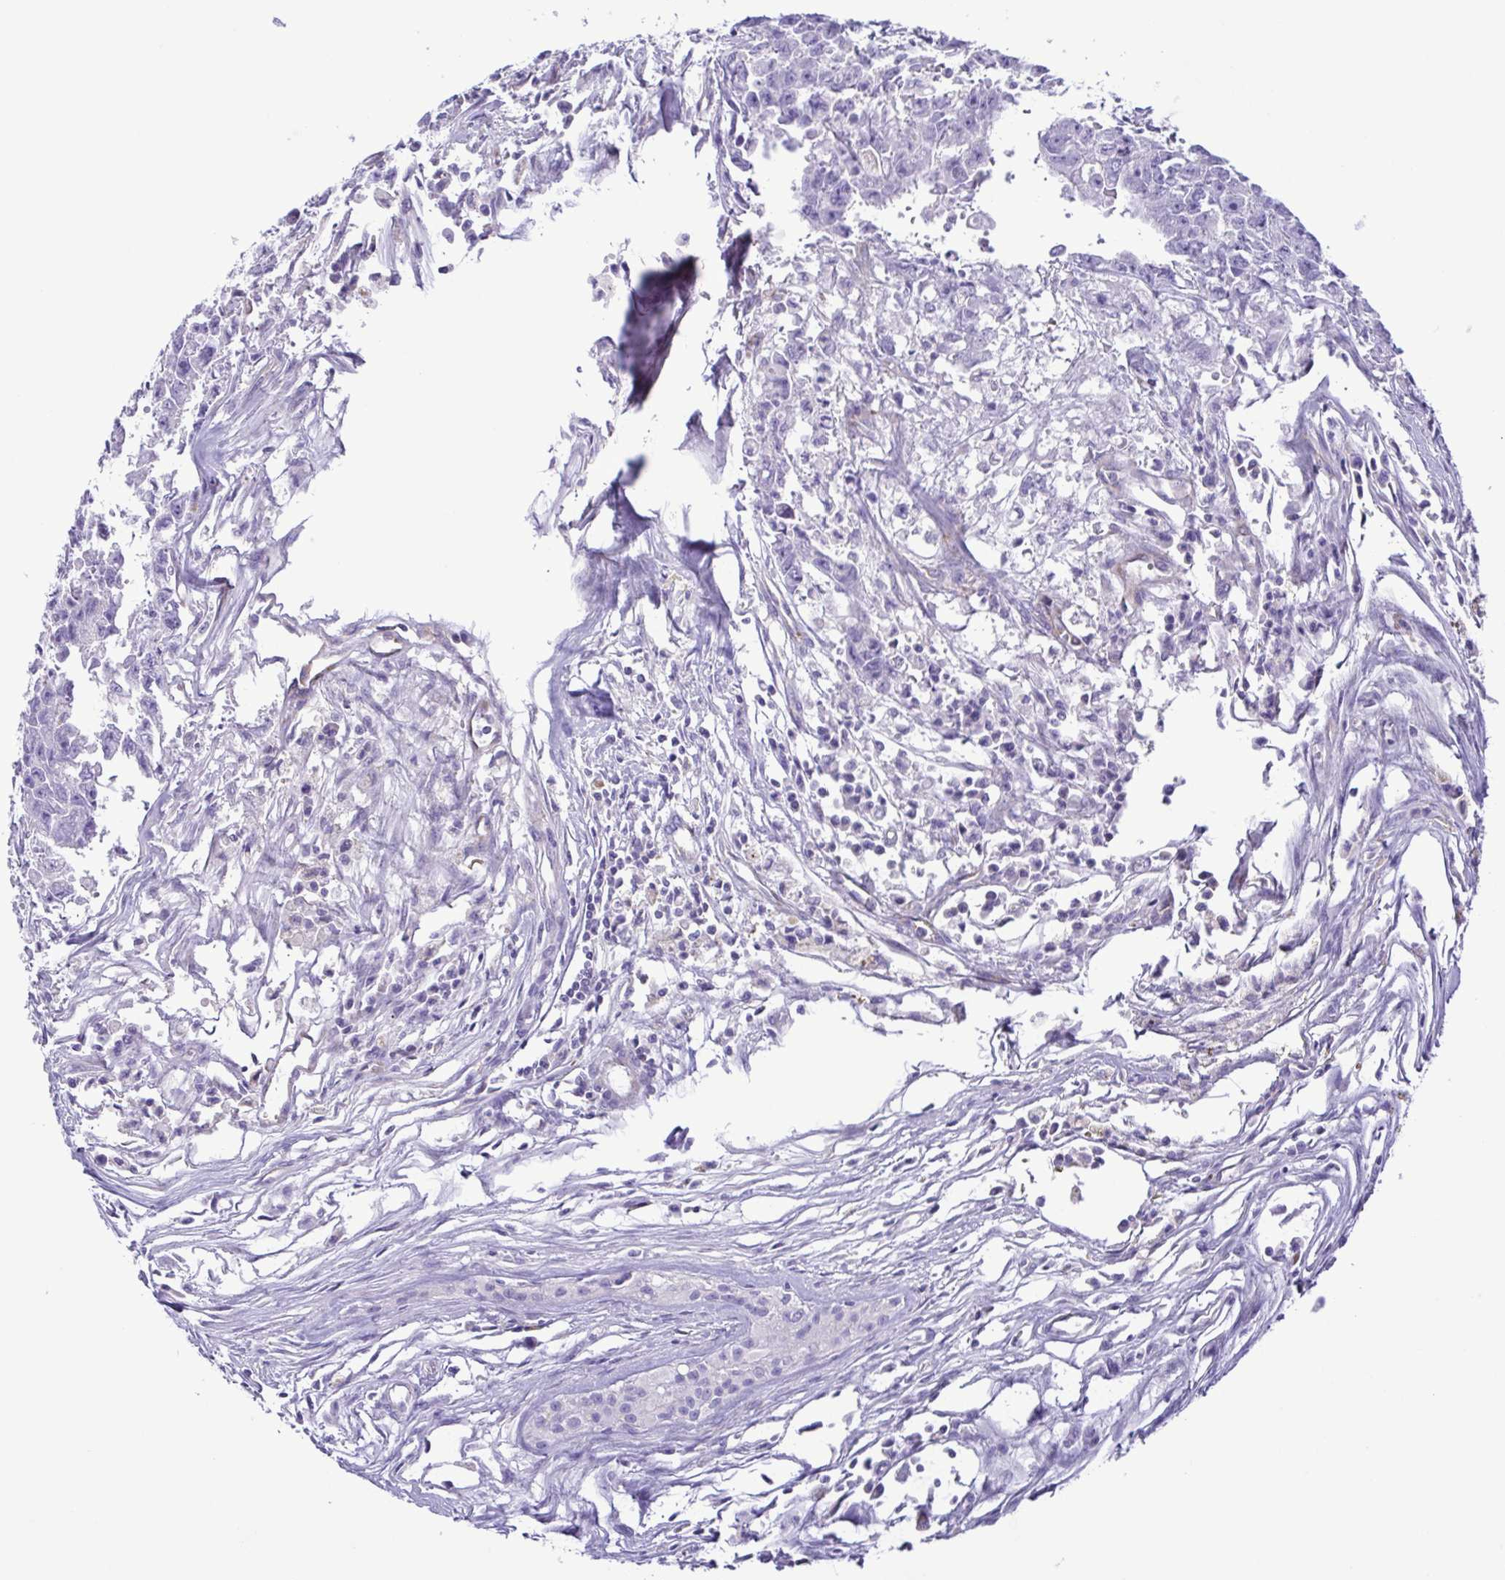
{"staining": {"intensity": "negative", "quantity": "none", "location": "none"}, "tissue": "testis cancer", "cell_type": "Tumor cells", "image_type": "cancer", "snomed": [{"axis": "morphology", "description": "Carcinoma, Embryonal, NOS"}, {"axis": "morphology", "description": "Teratoma, malignant, NOS"}, {"axis": "topography", "description": "Testis"}], "caption": "High power microscopy photomicrograph of an immunohistochemistry (IHC) photomicrograph of testis cancer (embryonal carcinoma), revealing no significant positivity in tumor cells.", "gene": "FLT1", "patient": {"sex": "male", "age": 24}}